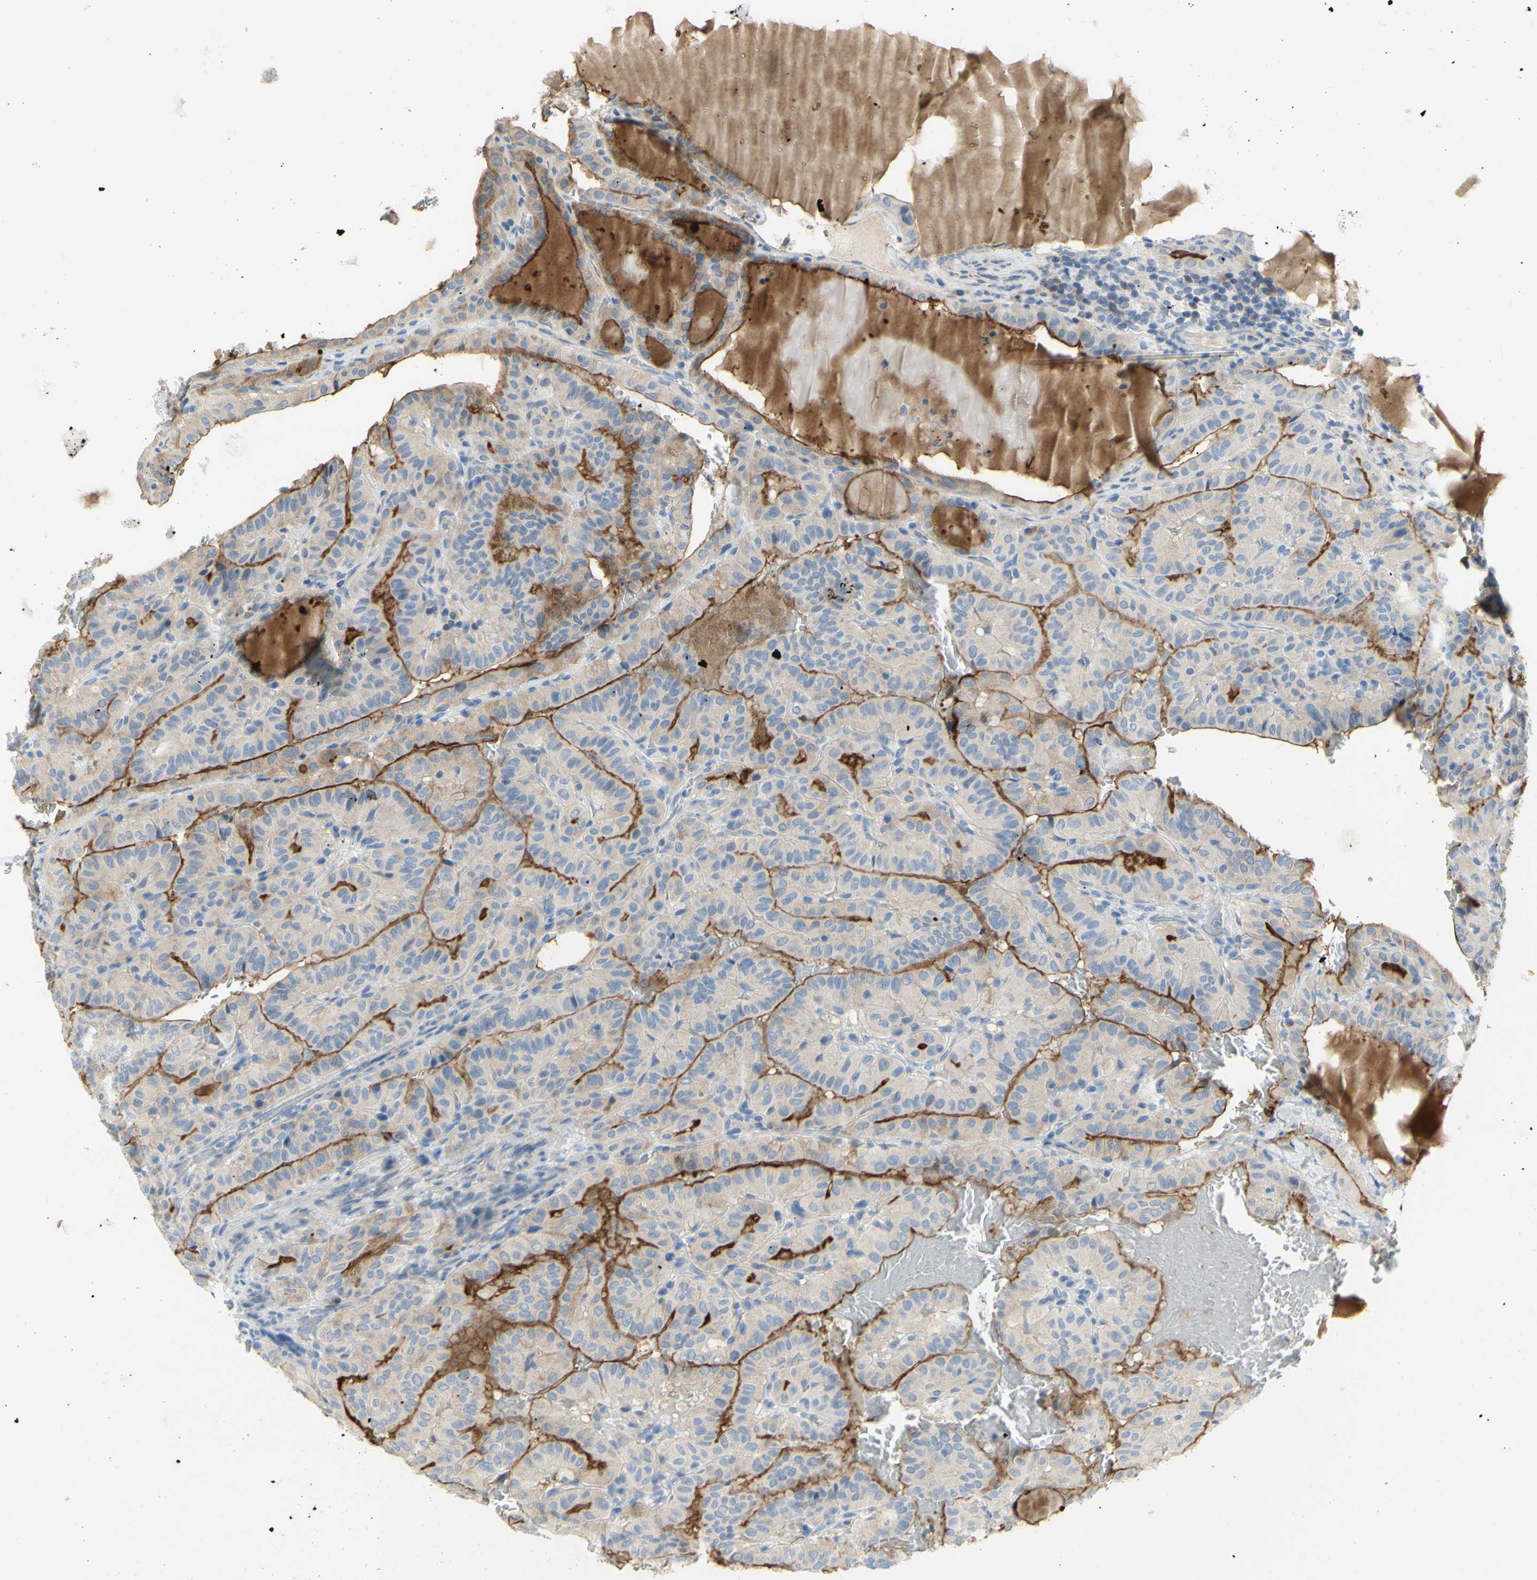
{"staining": {"intensity": "weak", "quantity": ">75%", "location": "cytoplasmic/membranous"}, "tissue": "thyroid cancer", "cell_type": "Tumor cells", "image_type": "cancer", "snomed": [{"axis": "morphology", "description": "Papillary adenocarcinoma, NOS"}, {"axis": "topography", "description": "Thyroid gland"}], "caption": "Thyroid cancer stained with IHC demonstrates weak cytoplasmic/membranous positivity in about >75% of tumor cells.", "gene": "MUC1", "patient": {"sex": "male", "age": 77}}